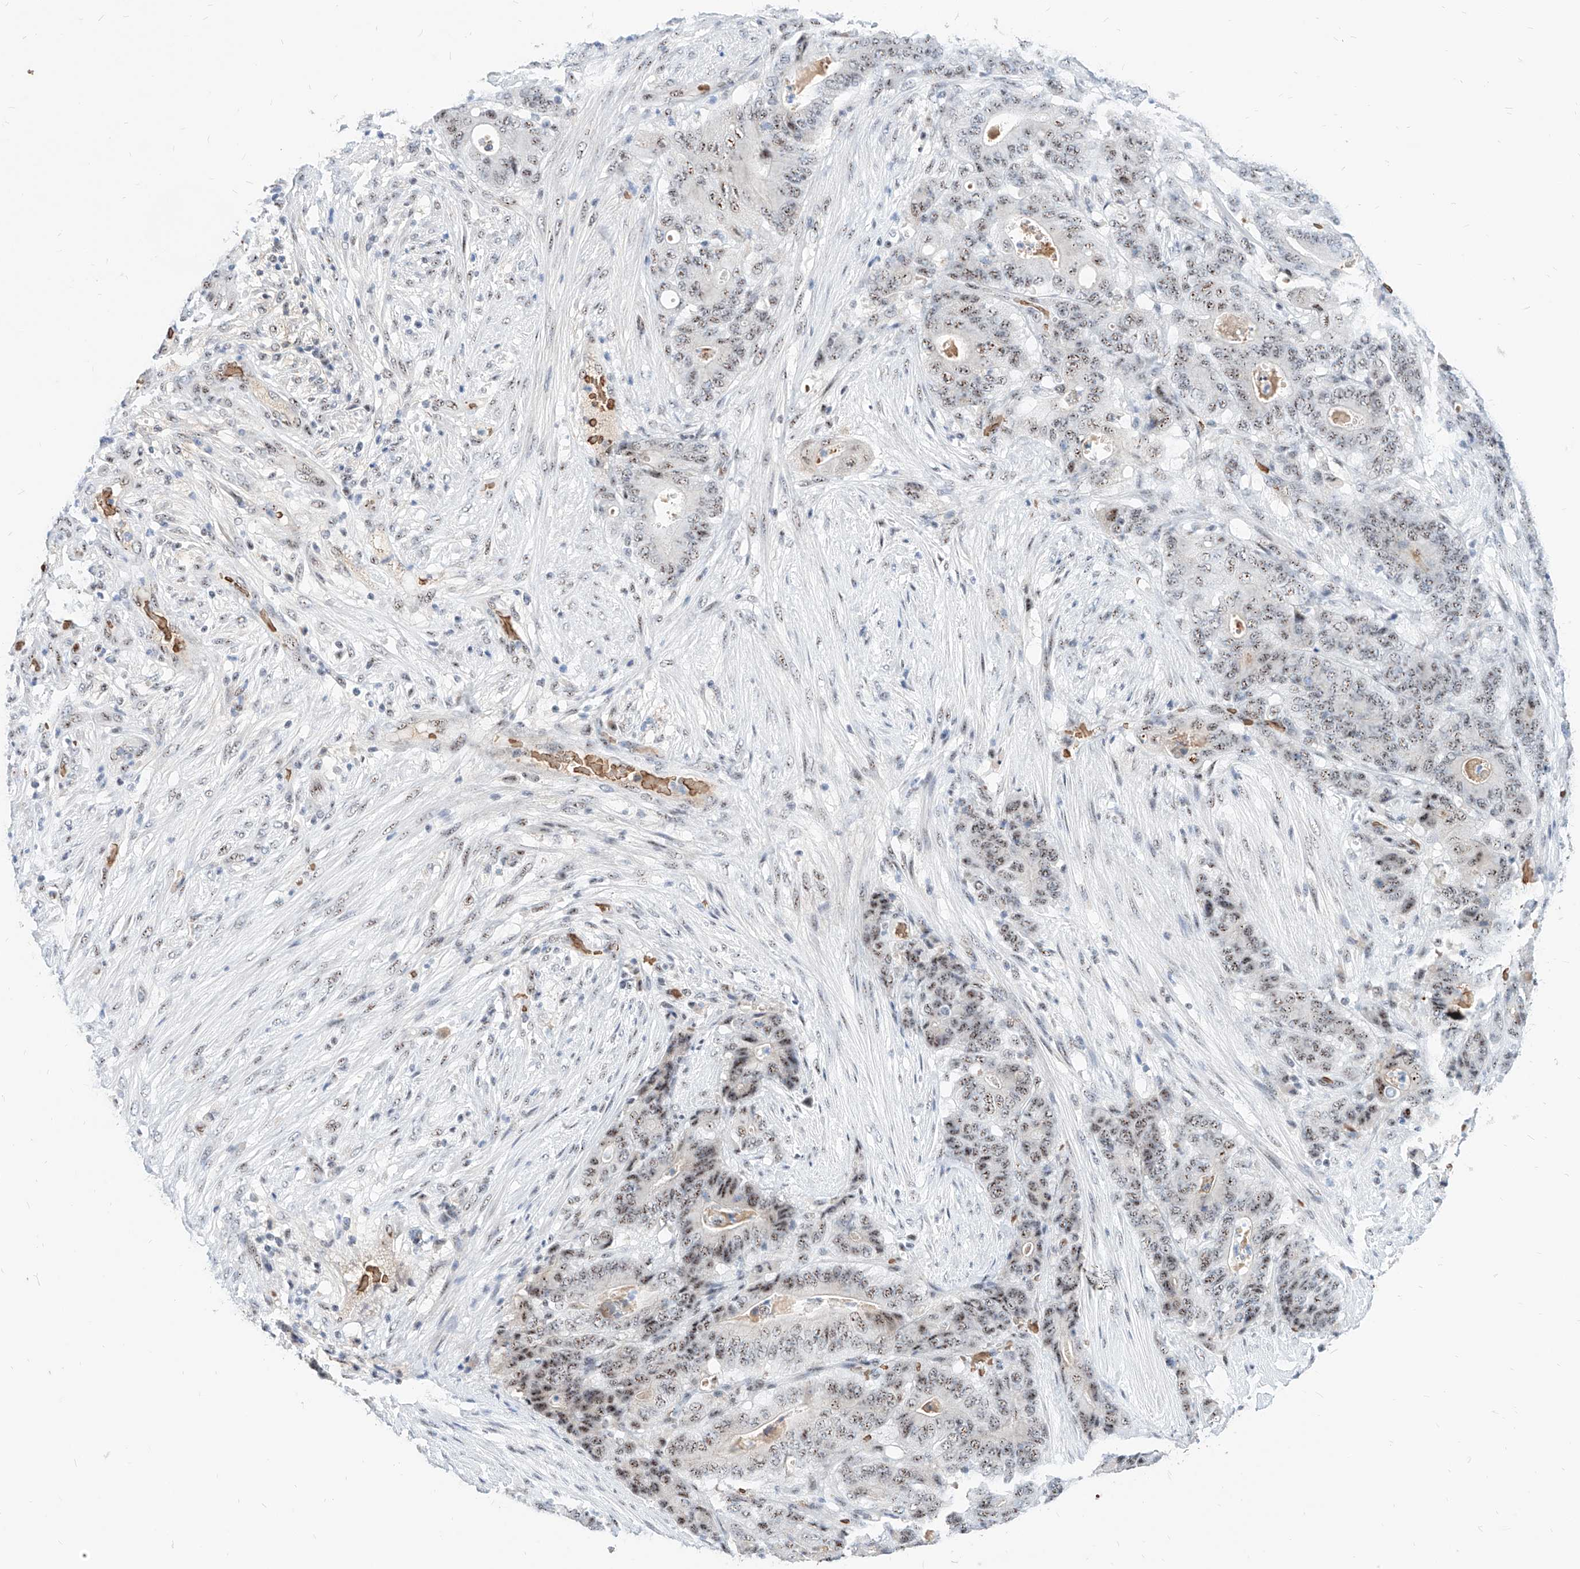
{"staining": {"intensity": "moderate", "quantity": ">75%", "location": "nuclear"}, "tissue": "stomach cancer", "cell_type": "Tumor cells", "image_type": "cancer", "snomed": [{"axis": "morphology", "description": "Adenocarcinoma, NOS"}, {"axis": "topography", "description": "Stomach"}], "caption": "A brown stain labels moderate nuclear staining of a protein in stomach cancer (adenocarcinoma) tumor cells. The staining was performed using DAB, with brown indicating positive protein expression. Nuclei are stained blue with hematoxylin.", "gene": "ZFP42", "patient": {"sex": "female", "age": 73}}